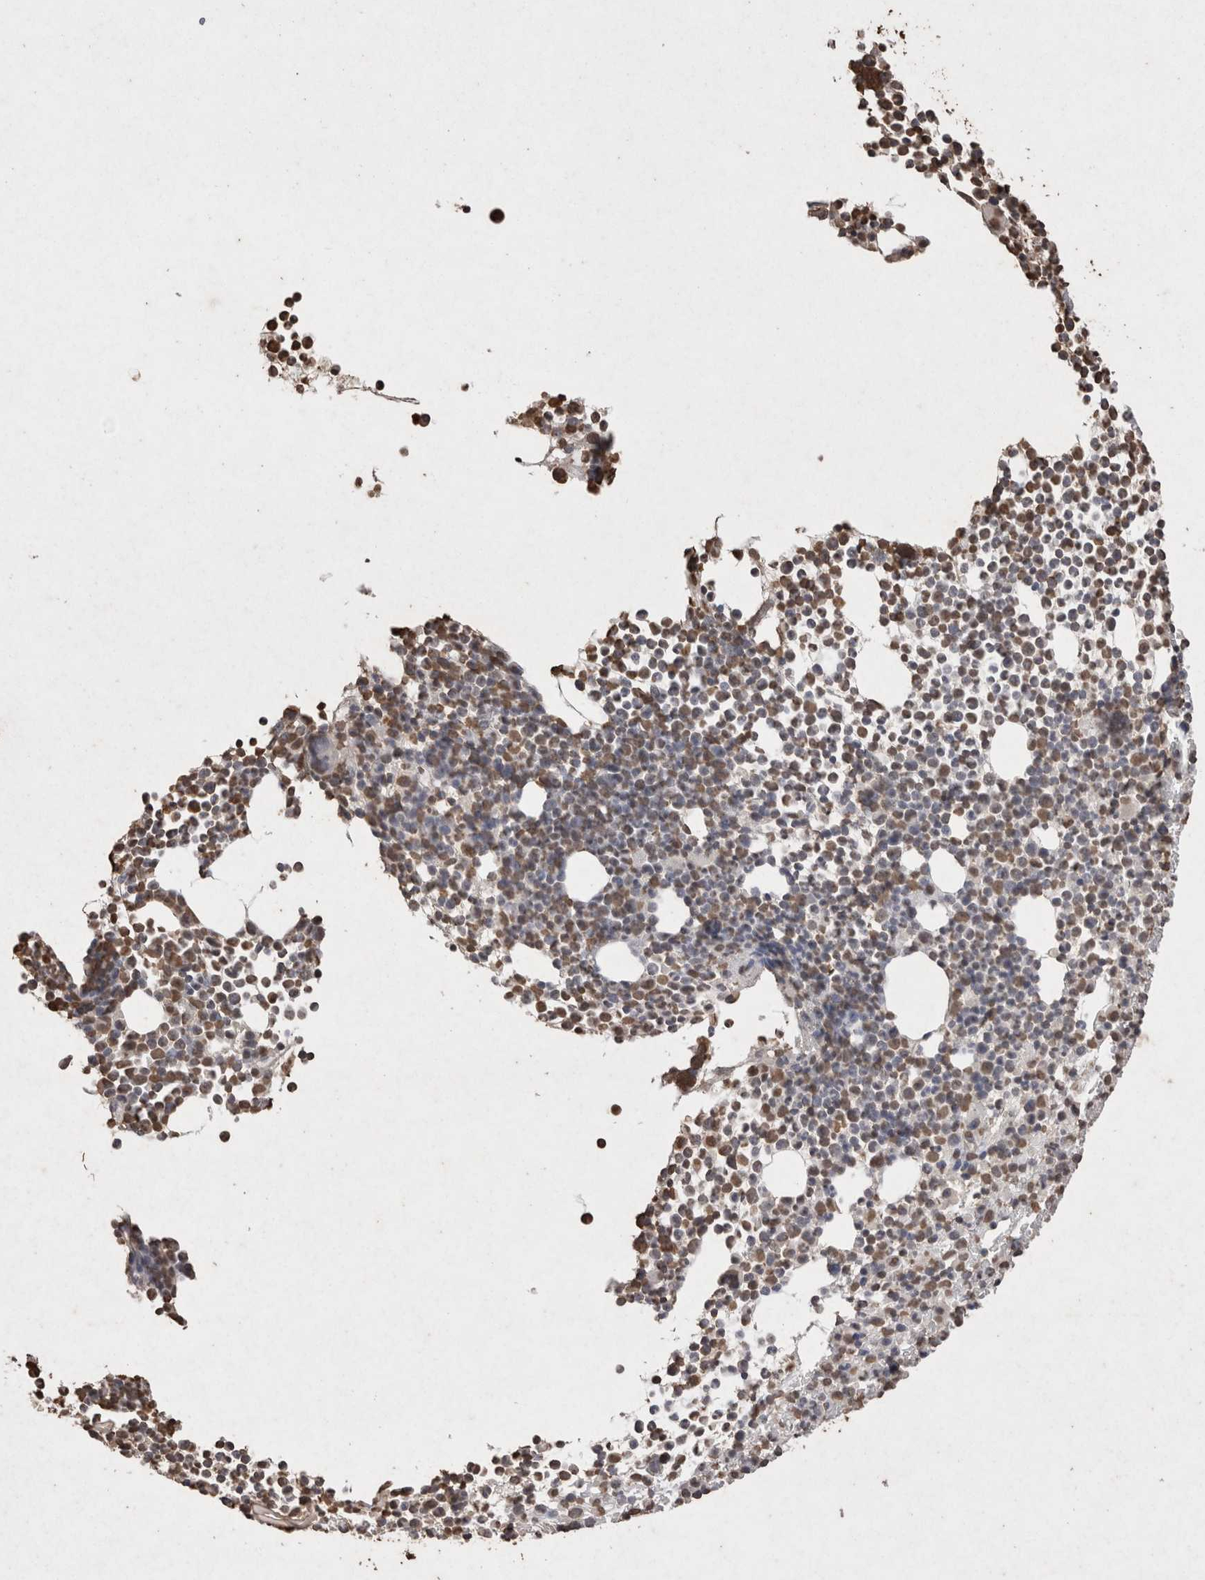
{"staining": {"intensity": "moderate", "quantity": ">75%", "location": "nuclear"}, "tissue": "bone marrow", "cell_type": "Hematopoietic cells", "image_type": "normal", "snomed": [{"axis": "morphology", "description": "Normal tissue, NOS"}, {"axis": "morphology", "description": "Inflammation, NOS"}, {"axis": "topography", "description": "Bone marrow"}], "caption": "This micrograph exhibits immunohistochemistry (IHC) staining of normal bone marrow, with medium moderate nuclear expression in approximately >75% of hematopoietic cells.", "gene": "POU5F1", "patient": {"sex": "male", "age": 34}}